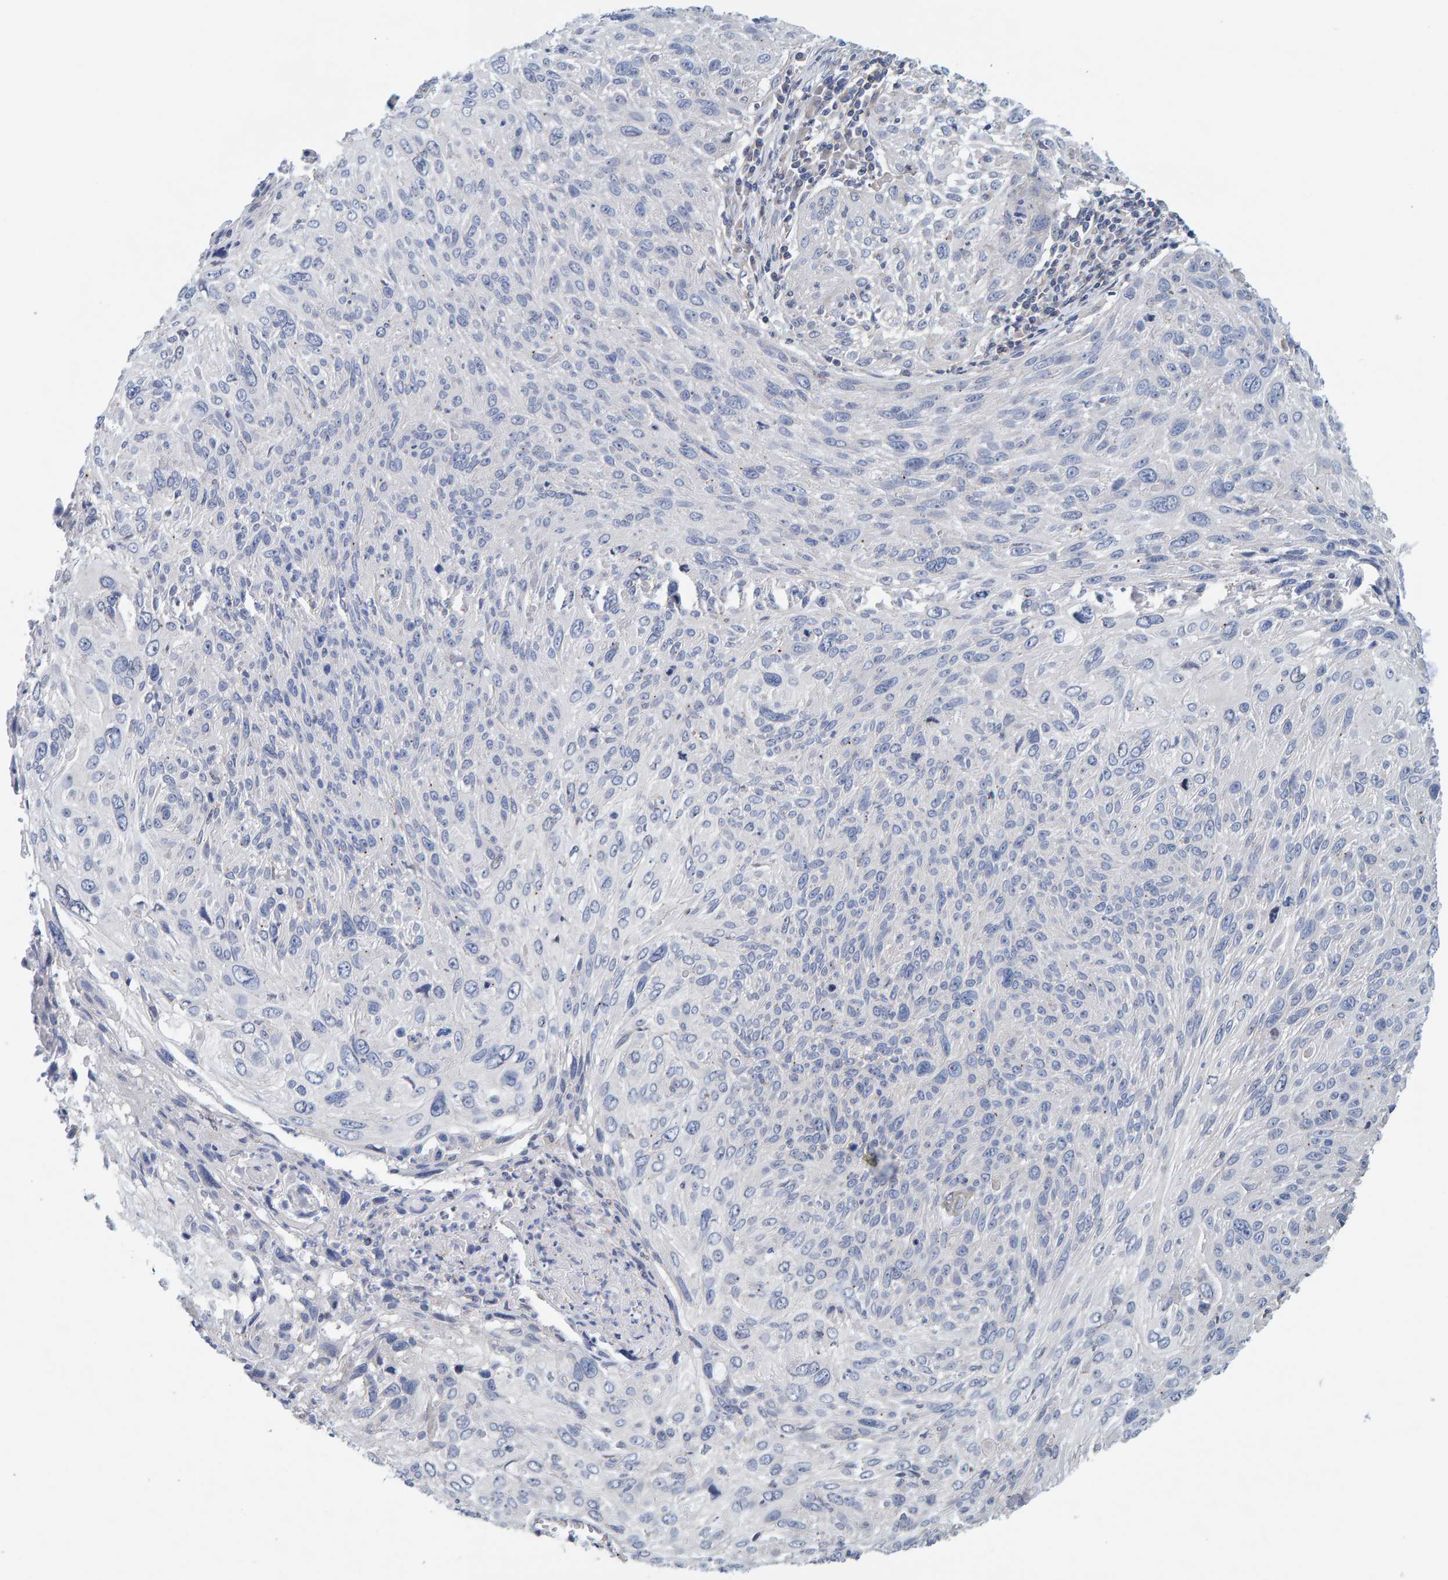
{"staining": {"intensity": "negative", "quantity": "none", "location": "none"}, "tissue": "cervical cancer", "cell_type": "Tumor cells", "image_type": "cancer", "snomed": [{"axis": "morphology", "description": "Squamous cell carcinoma, NOS"}, {"axis": "topography", "description": "Cervix"}], "caption": "A high-resolution image shows IHC staining of squamous cell carcinoma (cervical), which displays no significant staining in tumor cells.", "gene": "RGP1", "patient": {"sex": "female", "age": 51}}